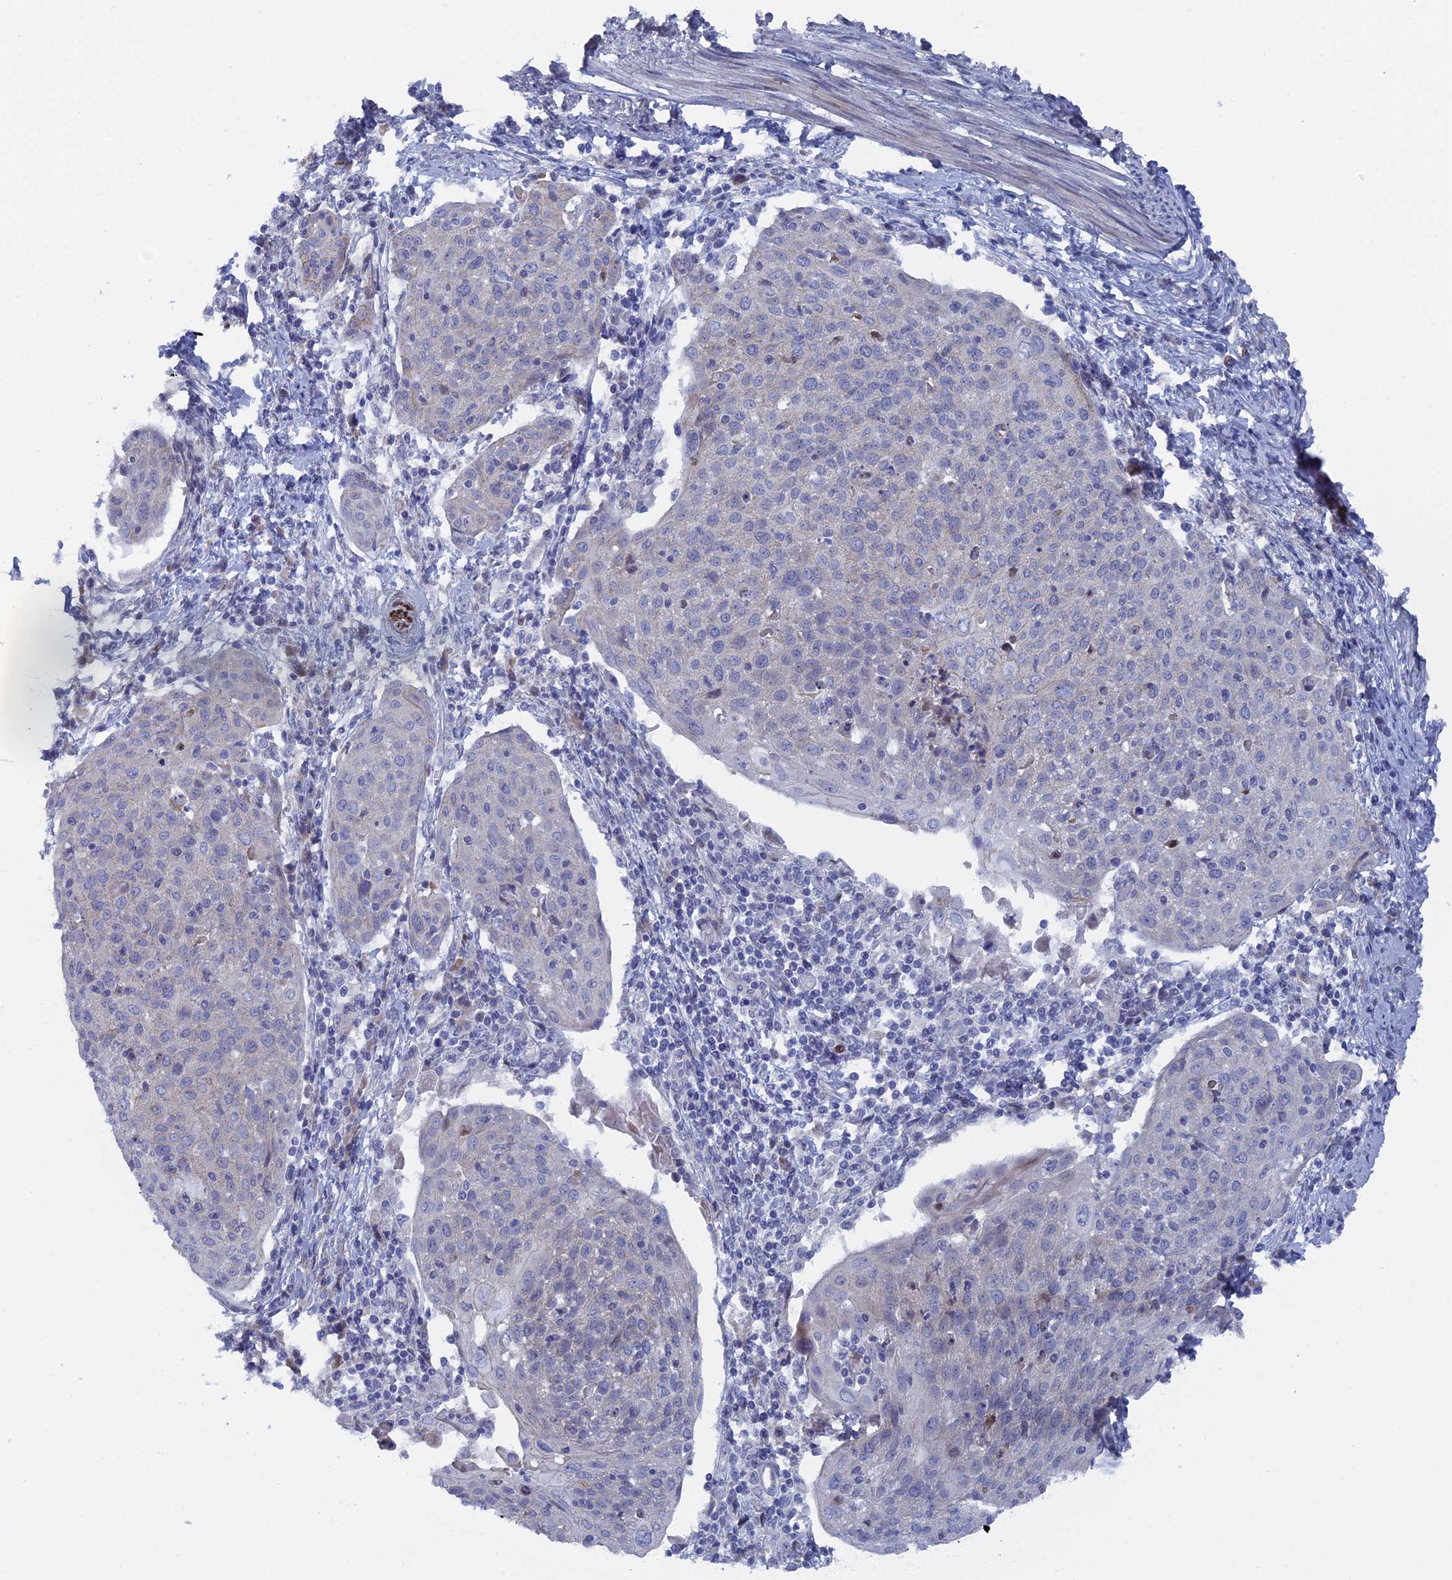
{"staining": {"intensity": "negative", "quantity": "none", "location": "none"}, "tissue": "cervical cancer", "cell_type": "Tumor cells", "image_type": "cancer", "snomed": [{"axis": "morphology", "description": "Squamous cell carcinoma, NOS"}, {"axis": "topography", "description": "Cervix"}], "caption": "Protein analysis of squamous cell carcinoma (cervical) reveals no significant positivity in tumor cells.", "gene": "TMEM161A", "patient": {"sex": "female", "age": 67}}